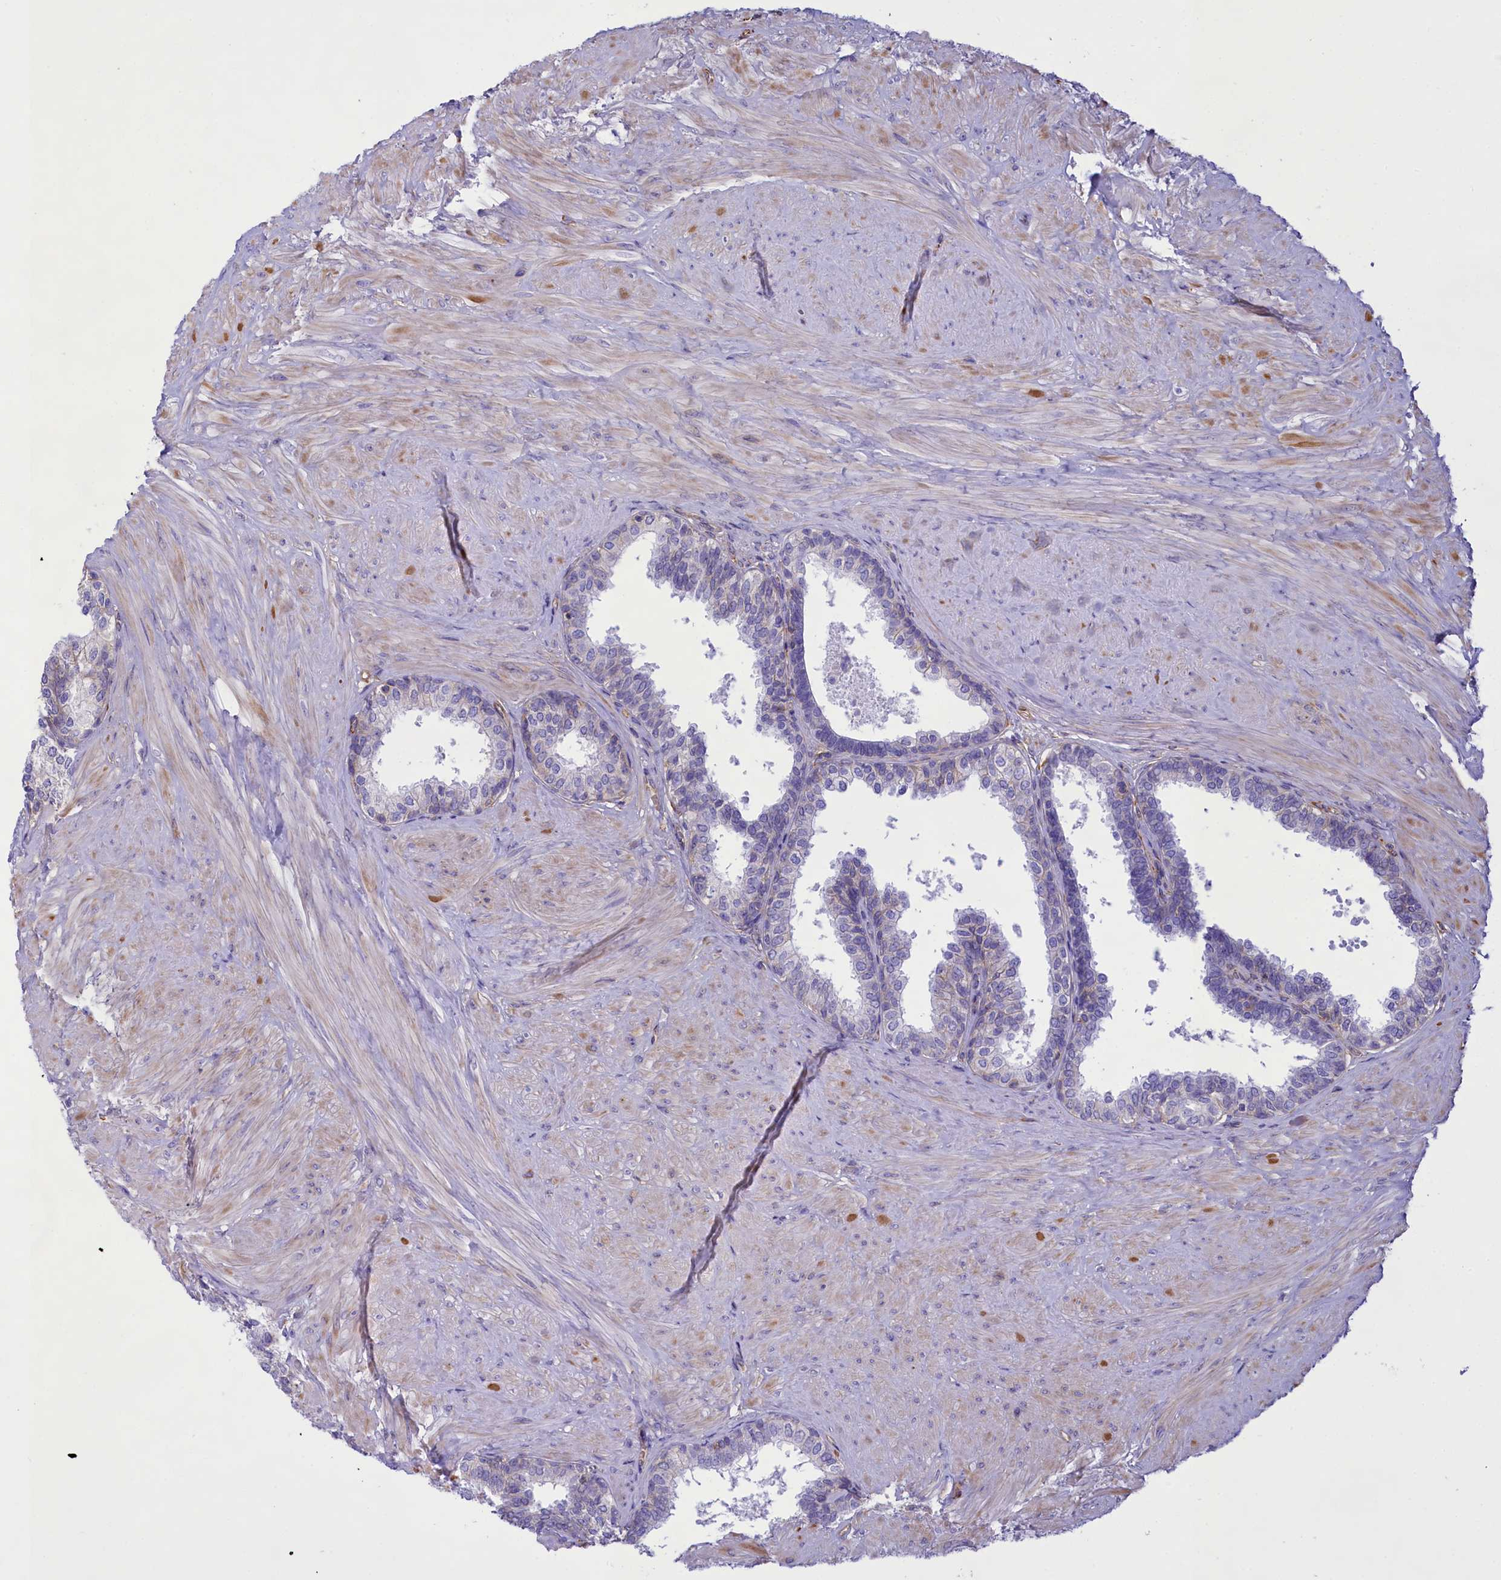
{"staining": {"intensity": "moderate", "quantity": "<25%", "location": "cytoplasmic/membranous"}, "tissue": "prostate", "cell_type": "Glandular cells", "image_type": "normal", "snomed": [{"axis": "morphology", "description": "Normal tissue, NOS"}, {"axis": "topography", "description": "Prostate"}], "caption": "High-magnification brightfield microscopy of benign prostate stained with DAB (3,3'-diaminobenzidine) (brown) and counterstained with hematoxylin (blue). glandular cells exhibit moderate cytoplasmic/membranous staining is identified in approximately<25% of cells.", "gene": "CD99", "patient": {"sex": "male", "age": 48}}